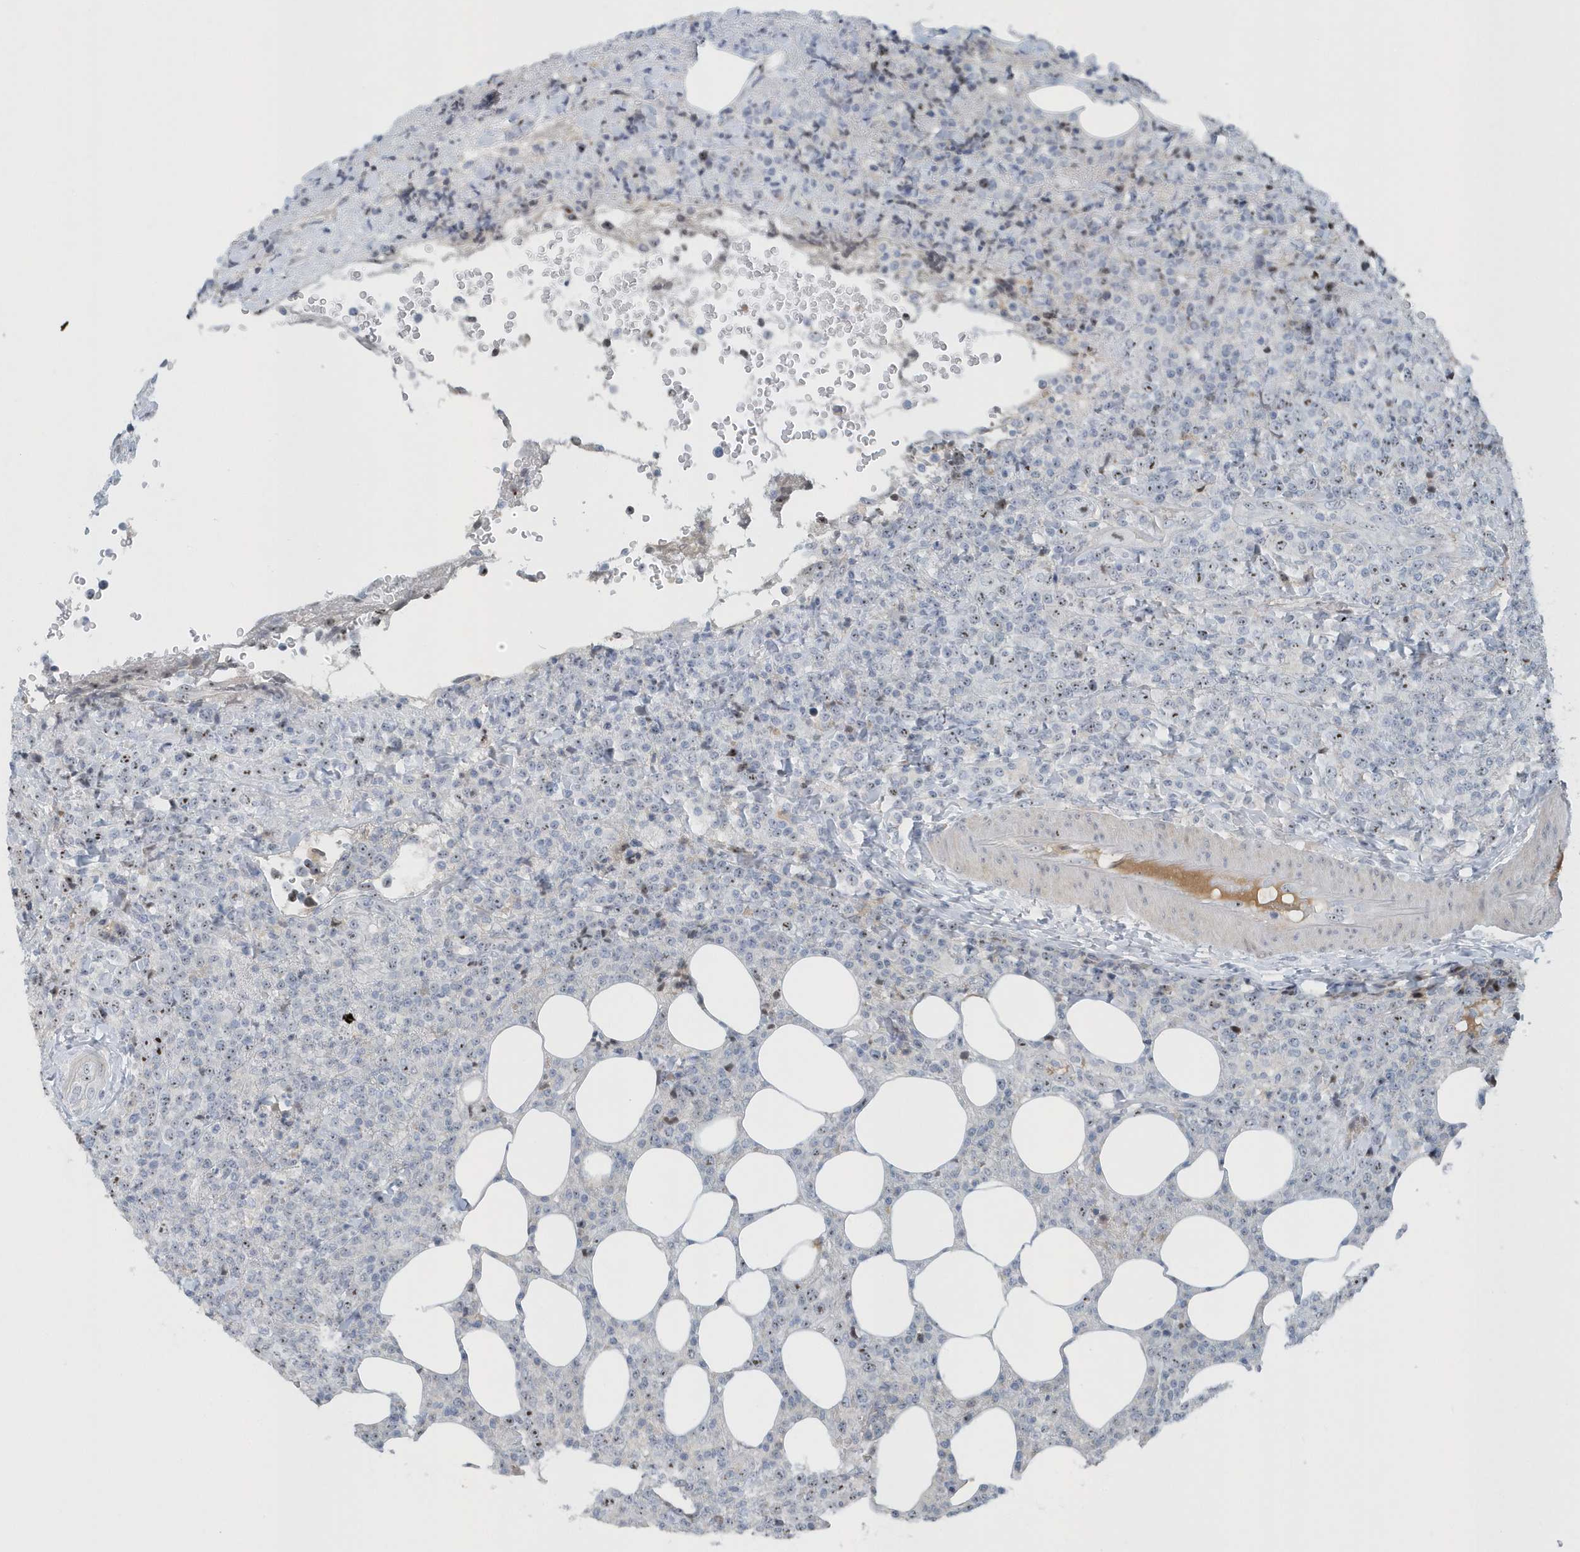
{"staining": {"intensity": "moderate", "quantity": "25%-75%", "location": "nuclear"}, "tissue": "lymphoma", "cell_type": "Tumor cells", "image_type": "cancer", "snomed": [{"axis": "morphology", "description": "Malignant lymphoma, non-Hodgkin's type, High grade"}, {"axis": "topography", "description": "Lymph node"}], "caption": "Immunohistochemistry (IHC) (DAB) staining of human malignant lymphoma, non-Hodgkin's type (high-grade) displays moderate nuclear protein positivity in approximately 25%-75% of tumor cells.", "gene": "RPF2", "patient": {"sex": "male", "age": 13}}